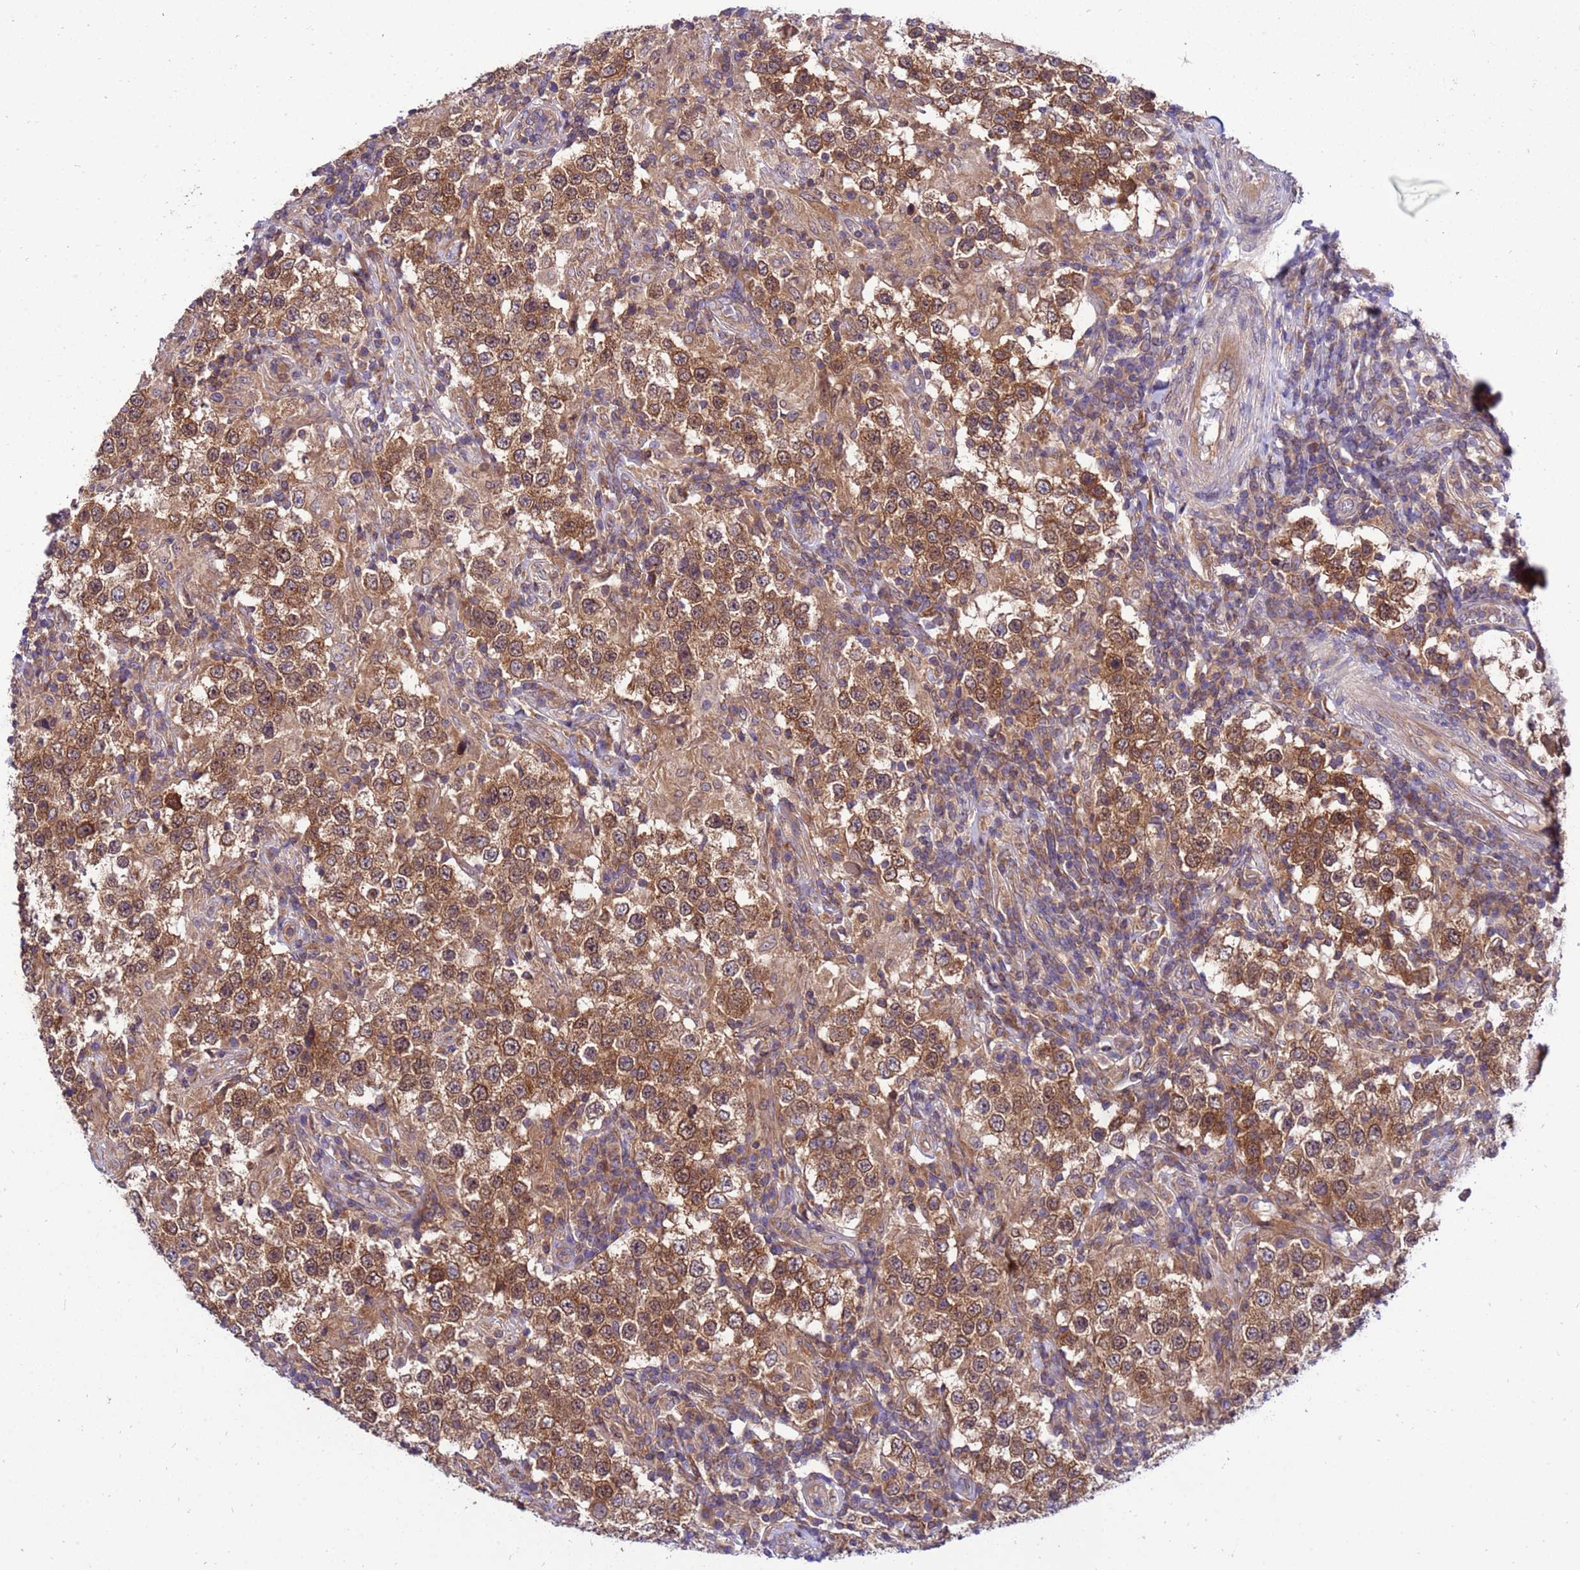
{"staining": {"intensity": "moderate", "quantity": ">75%", "location": "cytoplasmic/membranous,nuclear"}, "tissue": "testis cancer", "cell_type": "Tumor cells", "image_type": "cancer", "snomed": [{"axis": "morphology", "description": "Seminoma, NOS"}, {"axis": "morphology", "description": "Carcinoma, Embryonal, NOS"}, {"axis": "topography", "description": "Testis"}], "caption": "Approximately >75% of tumor cells in human testis seminoma reveal moderate cytoplasmic/membranous and nuclear protein expression as visualized by brown immunohistochemical staining.", "gene": "GET3", "patient": {"sex": "male", "age": 41}}